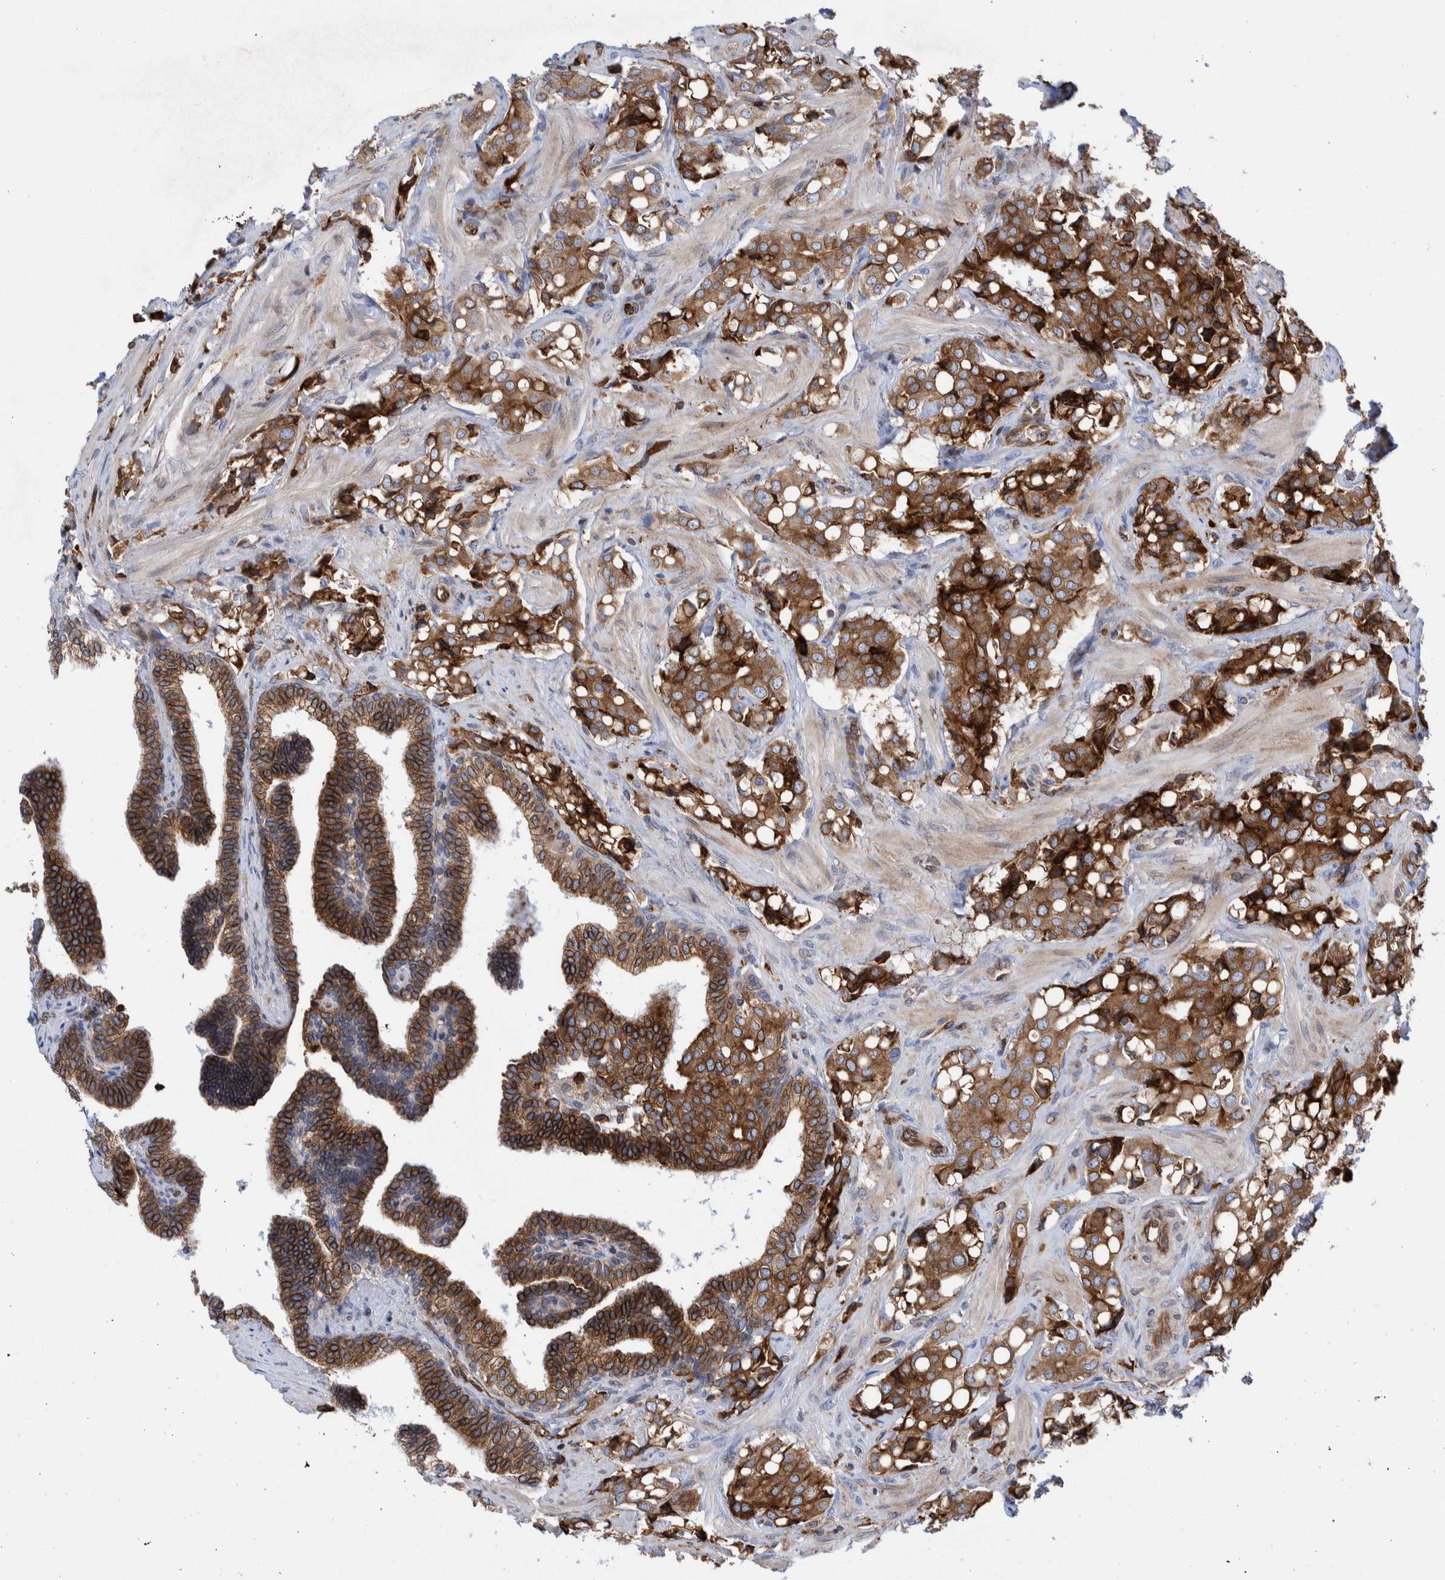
{"staining": {"intensity": "moderate", "quantity": ">75%", "location": "cytoplasmic/membranous"}, "tissue": "prostate cancer", "cell_type": "Tumor cells", "image_type": "cancer", "snomed": [{"axis": "morphology", "description": "Adenocarcinoma, High grade"}, {"axis": "topography", "description": "Prostate"}], "caption": "Prostate high-grade adenocarcinoma tissue shows moderate cytoplasmic/membranous expression in about >75% of tumor cells", "gene": "THEM6", "patient": {"sex": "male", "age": 52}}